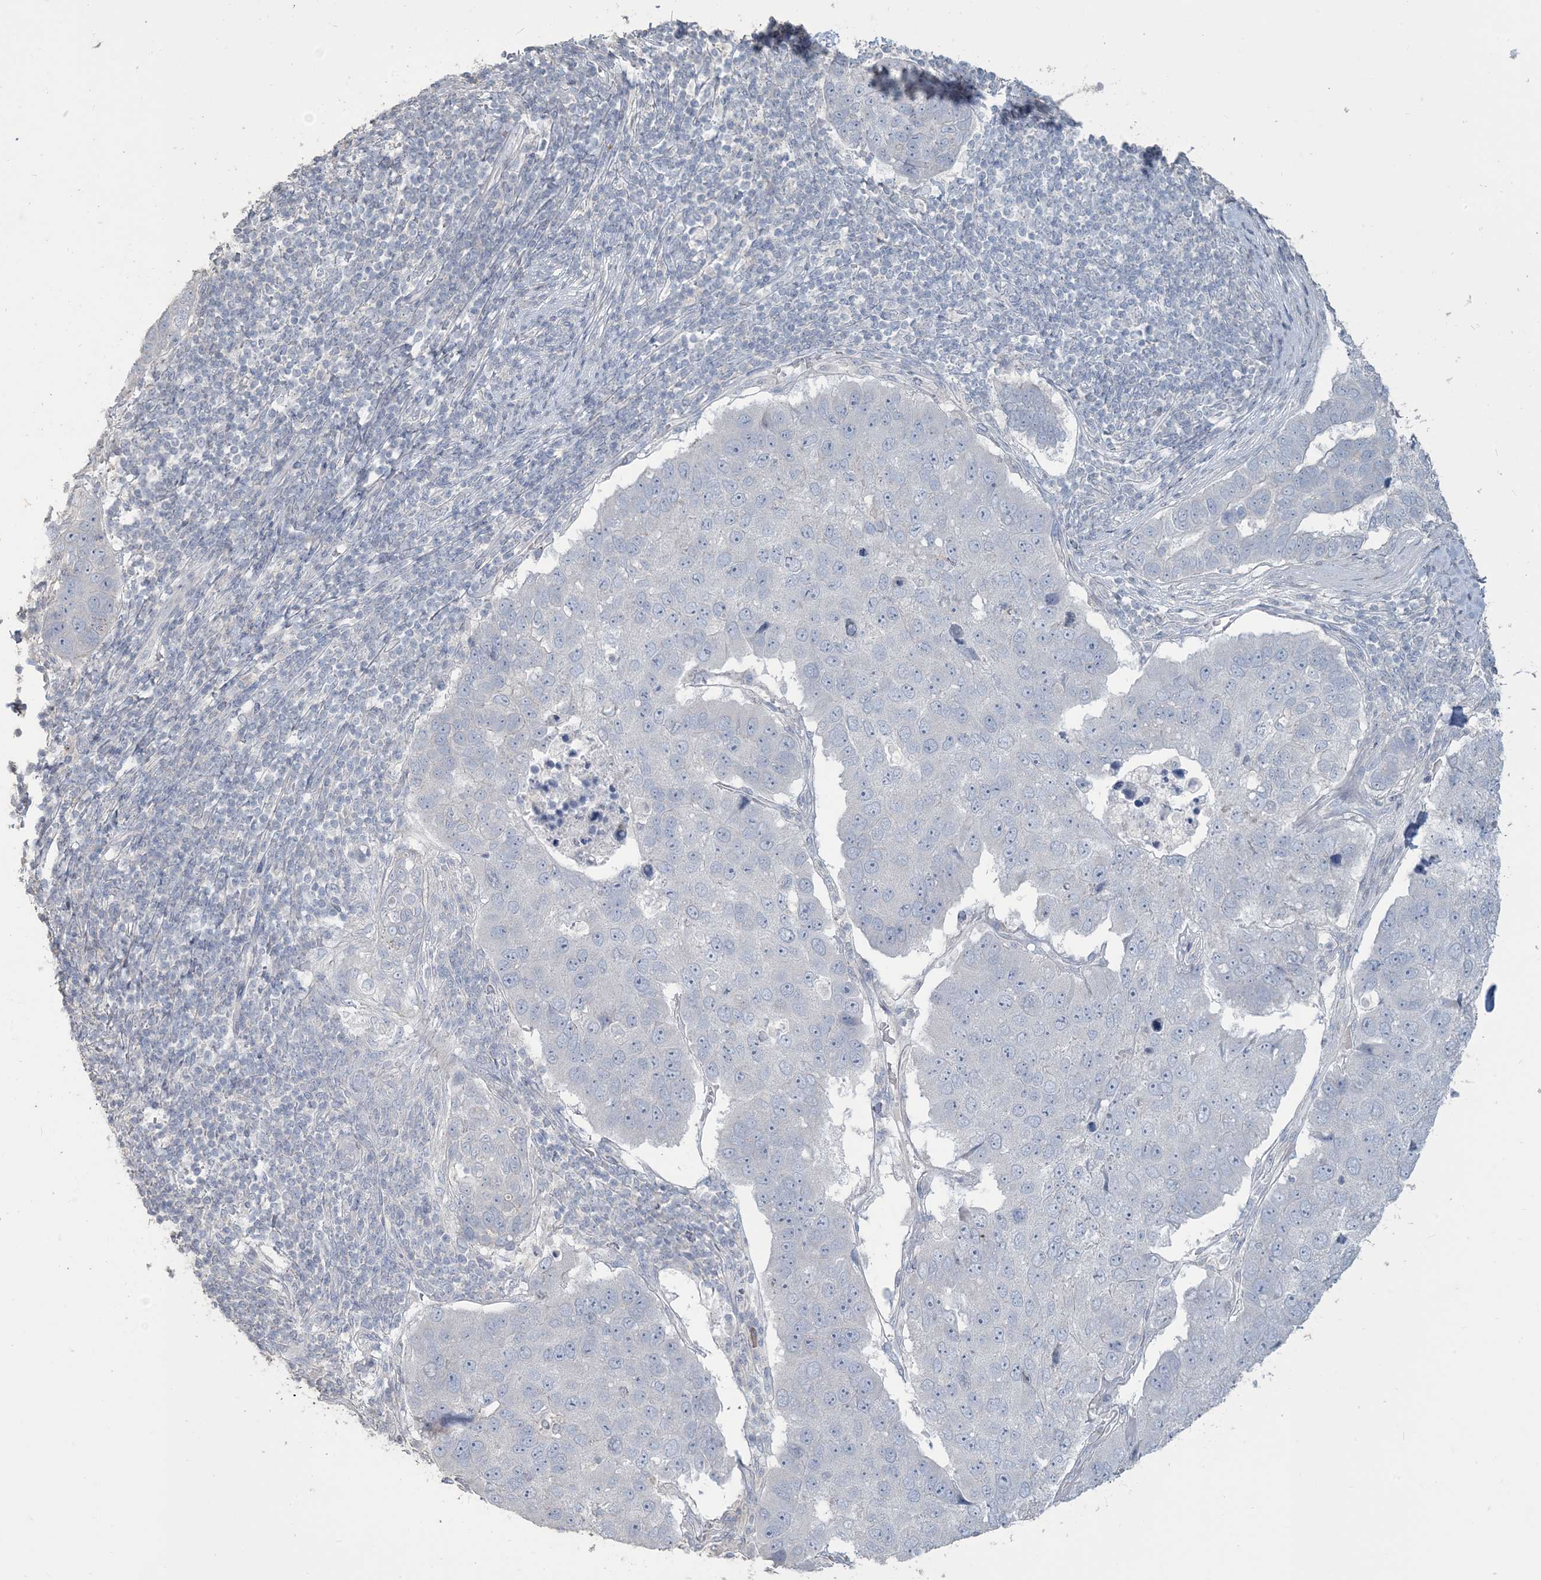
{"staining": {"intensity": "negative", "quantity": "none", "location": "none"}, "tissue": "pancreatic cancer", "cell_type": "Tumor cells", "image_type": "cancer", "snomed": [{"axis": "morphology", "description": "Adenocarcinoma, NOS"}, {"axis": "topography", "description": "Pancreas"}], "caption": "Immunohistochemistry histopathology image of neoplastic tissue: pancreatic cancer (adenocarcinoma) stained with DAB (3,3'-diaminobenzidine) shows no significant protein expression in tumor cells. (DAB (3,3'-diaminobenzidine) immunohistochemistry visualized using brightfield microscopy, high magnification).", "gene": "NPHS2", "patient": {"sex": "female", "age": 61}}